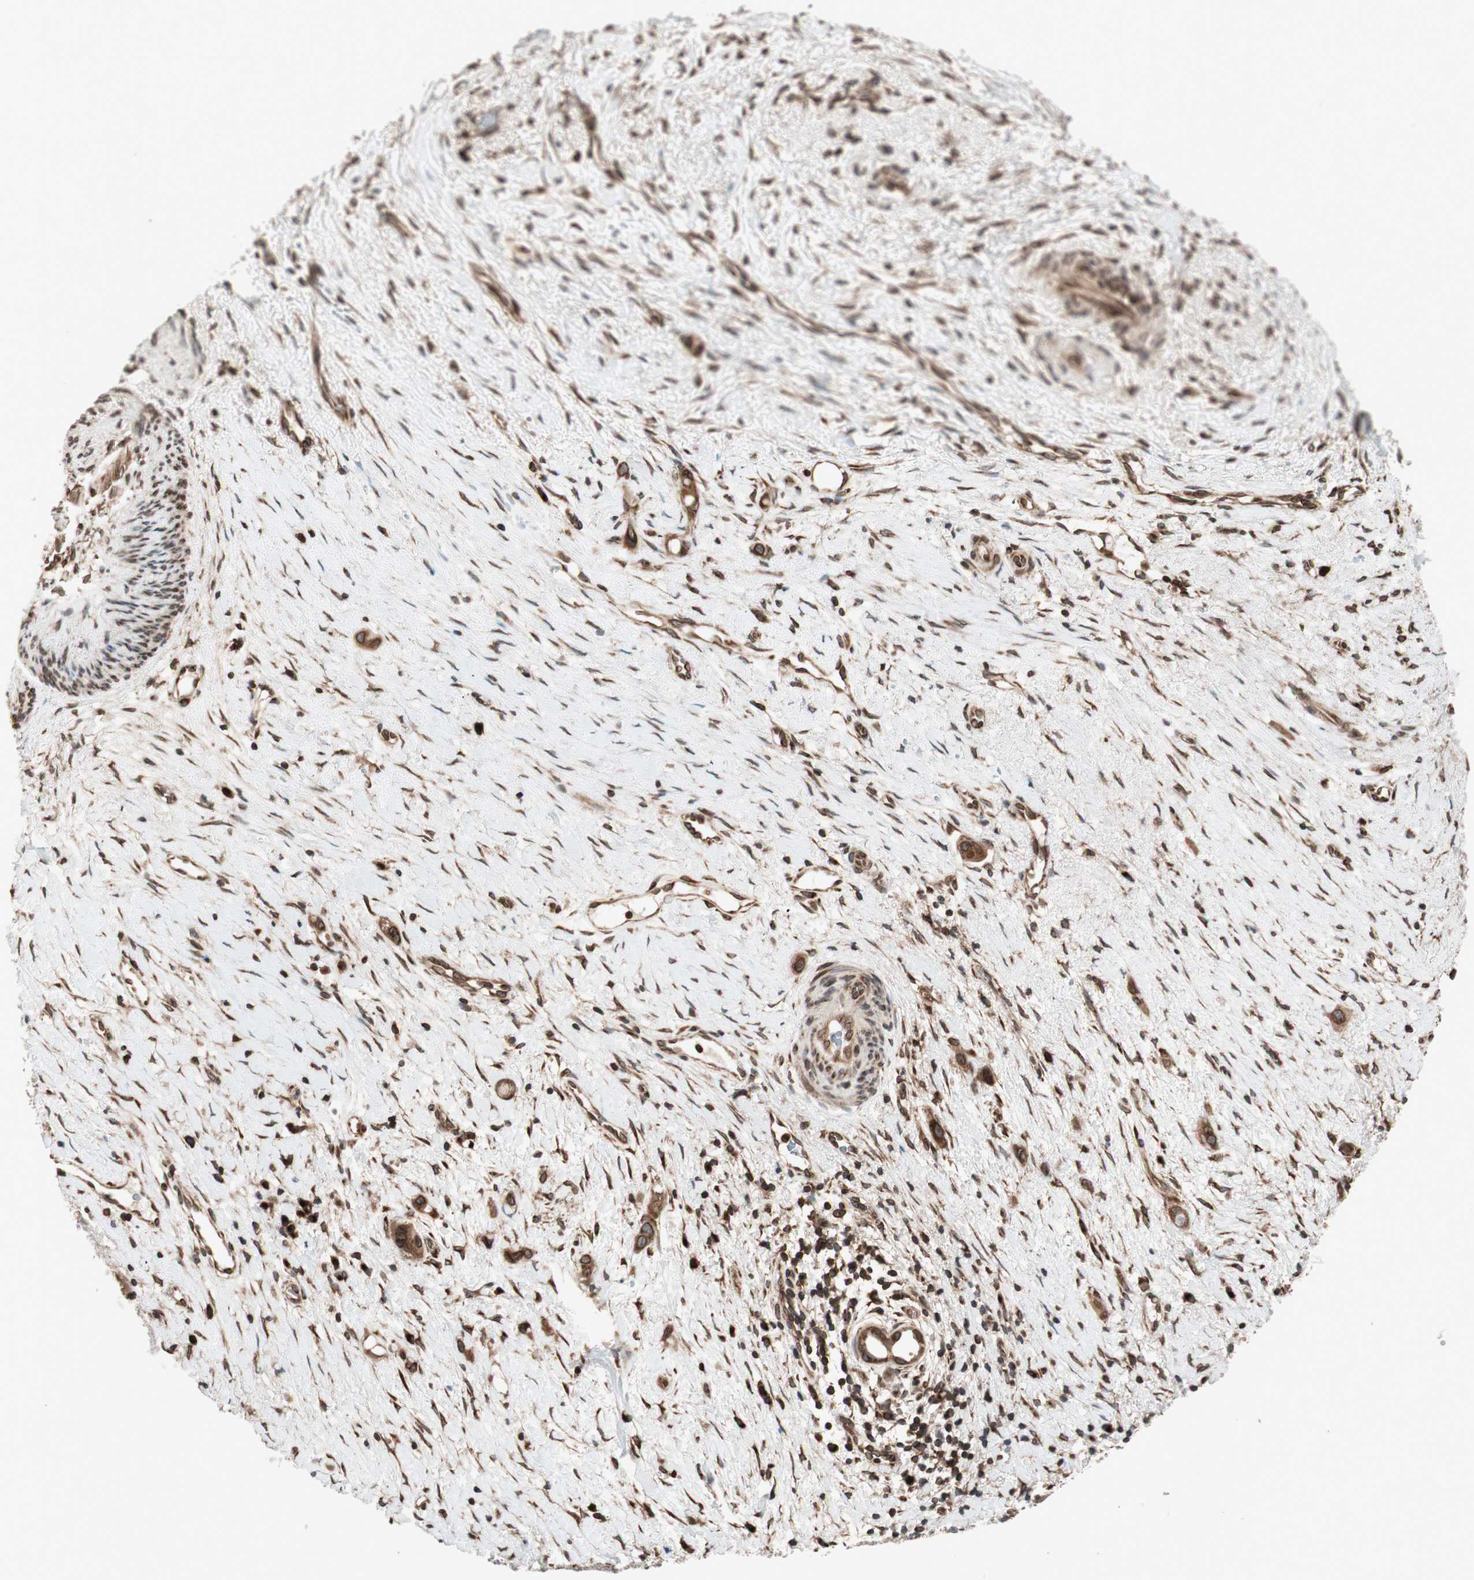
{"staining": {"intensity": "strong", "quantity": ">75%", "location": "cytoplasmic/membranous,nuclear"}, "tissue": "liver cancer", "cell_type": "Tumor cells", "image_type": "cancer", "snomed": [{"axis": "morphology", "description": "Cholangiocarcinoma"}, {"axis": "topography", "description": "Liver"}], "caption": "Liver cholangiocarcinoma stained with DAB immunohistochemistry shows high levels of strong cytoplasmic/membranous and nuclear positivity in approximately >75% of tumor cells.", "gene": "NUP62", "patient": {"sex": "female", "age": 65}}